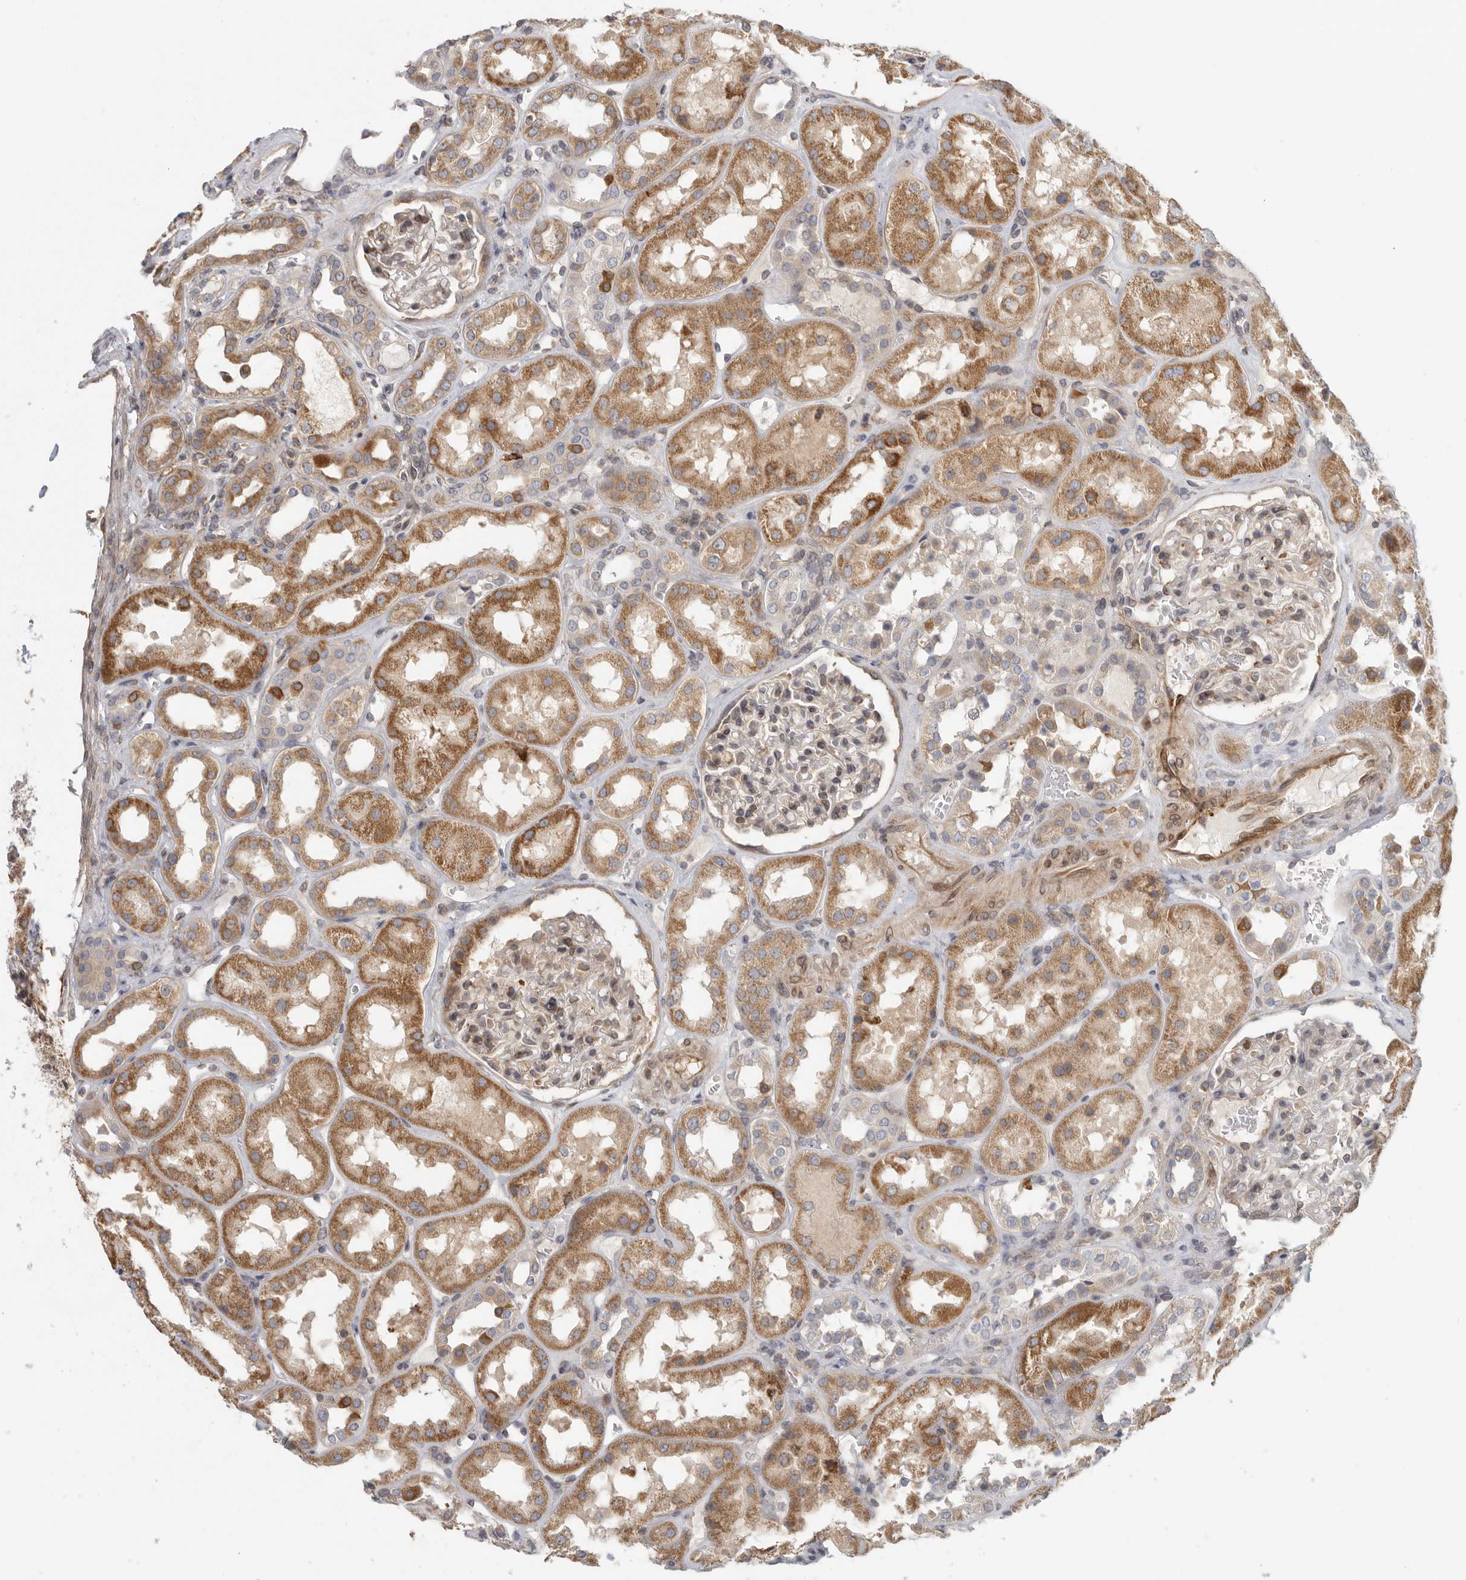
{"staining": {"intensity": "weak", "quantity": "25%-75%", "location": "cytoplasmic/membranous,nuclear"}, "tissue": "kidney", "cell_type": "Cells in glomeruli", "image_type": "normal", "snomed": [{"axis": "morphology", "description": "Normal tissue, NOS"}, {"axis": "topography", "description": "Kidney"}], "caption": "Protein staining exhibits weak cytoplasmic/membranous,nuclear expression in about 25%-75% of cells in glomeruli in normal kidney.", "gene": "BCAP29", "patient": {"sex": "male", "age": 70}}